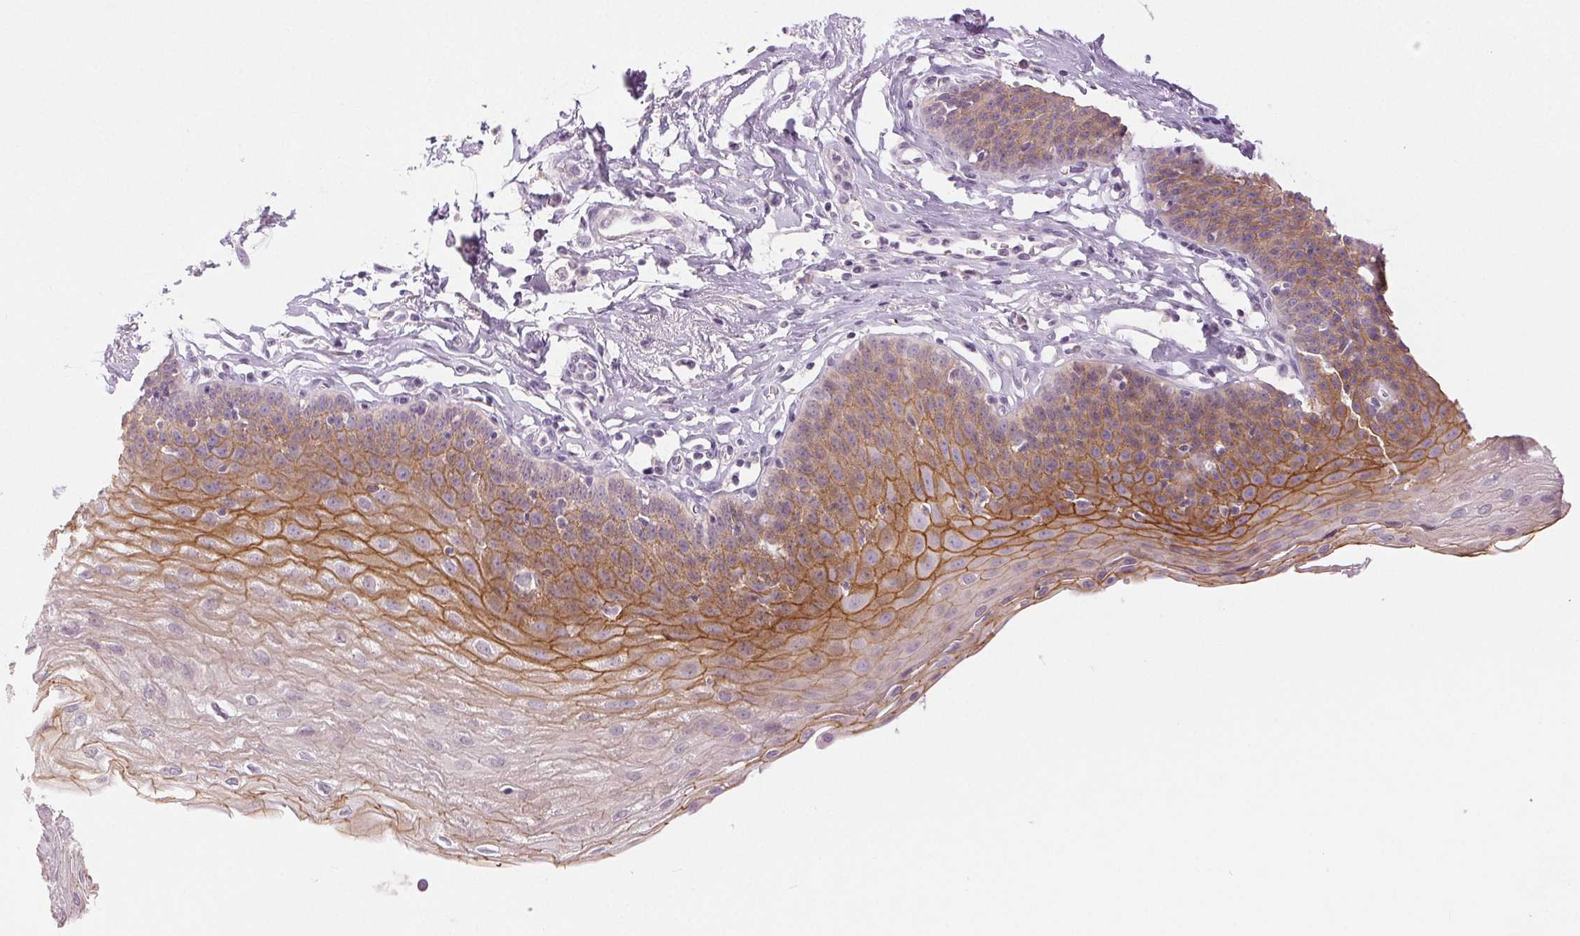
{"staining": {"intensity": "strong", "quantity": "25%-75%", "location": "cytoplasmic/membranous"}, "tissue": "esophagus", "cell_type": "Squamous epithelial cells", "image_type": "normal", "snomed": [{"axis": "morphology", "description": "Normal tissue, NOS"}, {"axis": "topography", "description": "Esophagus"}], "caption": "Immunohistochemistry staining of benign esophagus, which reveals high levels of strong cytoplasmic/membranous positivity in about 25%-75% of squamous epithelial cells indicating strong cytoplasmic/membranous protein positivity. The staining was performed using DAB (brown) for protein detection and nuclei were counterstained in hematoxylin (blue).", "gene": "DSG3", "patient": {"sex": "female", "age": 81}}